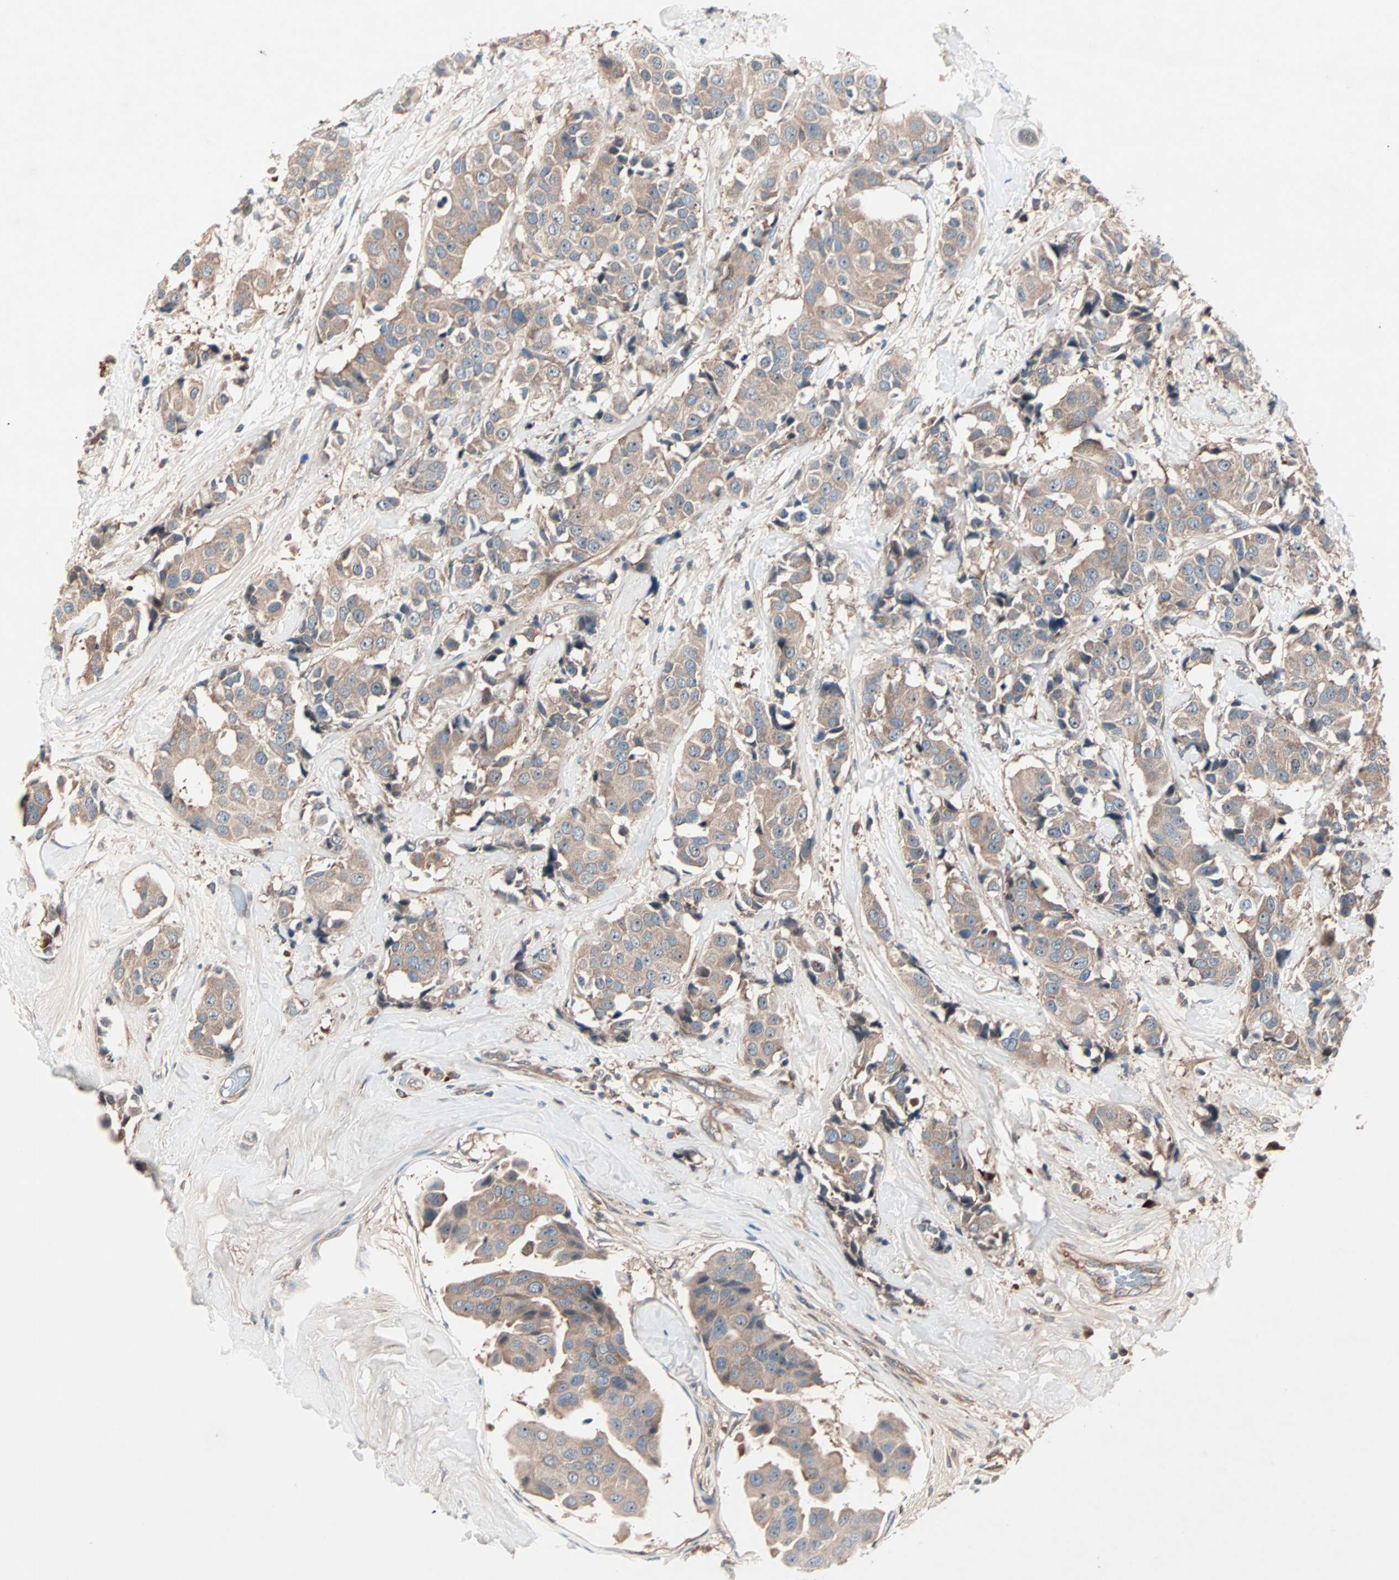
{"staining": {"intensity": "weak", "quantity": ">75%", "location": "cytoplasmic/membranous"}, "tissue": "breast cancer", "cell_type": "Tumor cells", "image_type": "cancer", "snomed": [{"axis": "morphology", "description": "Normal tissue, NOS"}, {"axis": "morphology", "description": "Duct carcinoma"}, {"axis": "topography", "description": "Breast"}], "caption": "Immunohistochemical staining of human breast invasive ductal carcinoma demonstrates low levels of weak cytoplasmic/membranous protein expression in about >75% of tumor cells. (DAB IHC, brown staining for protein, blue staining for nuclei).", "gene": "CAD", "patient": {"sex": "female", "age": 39}}